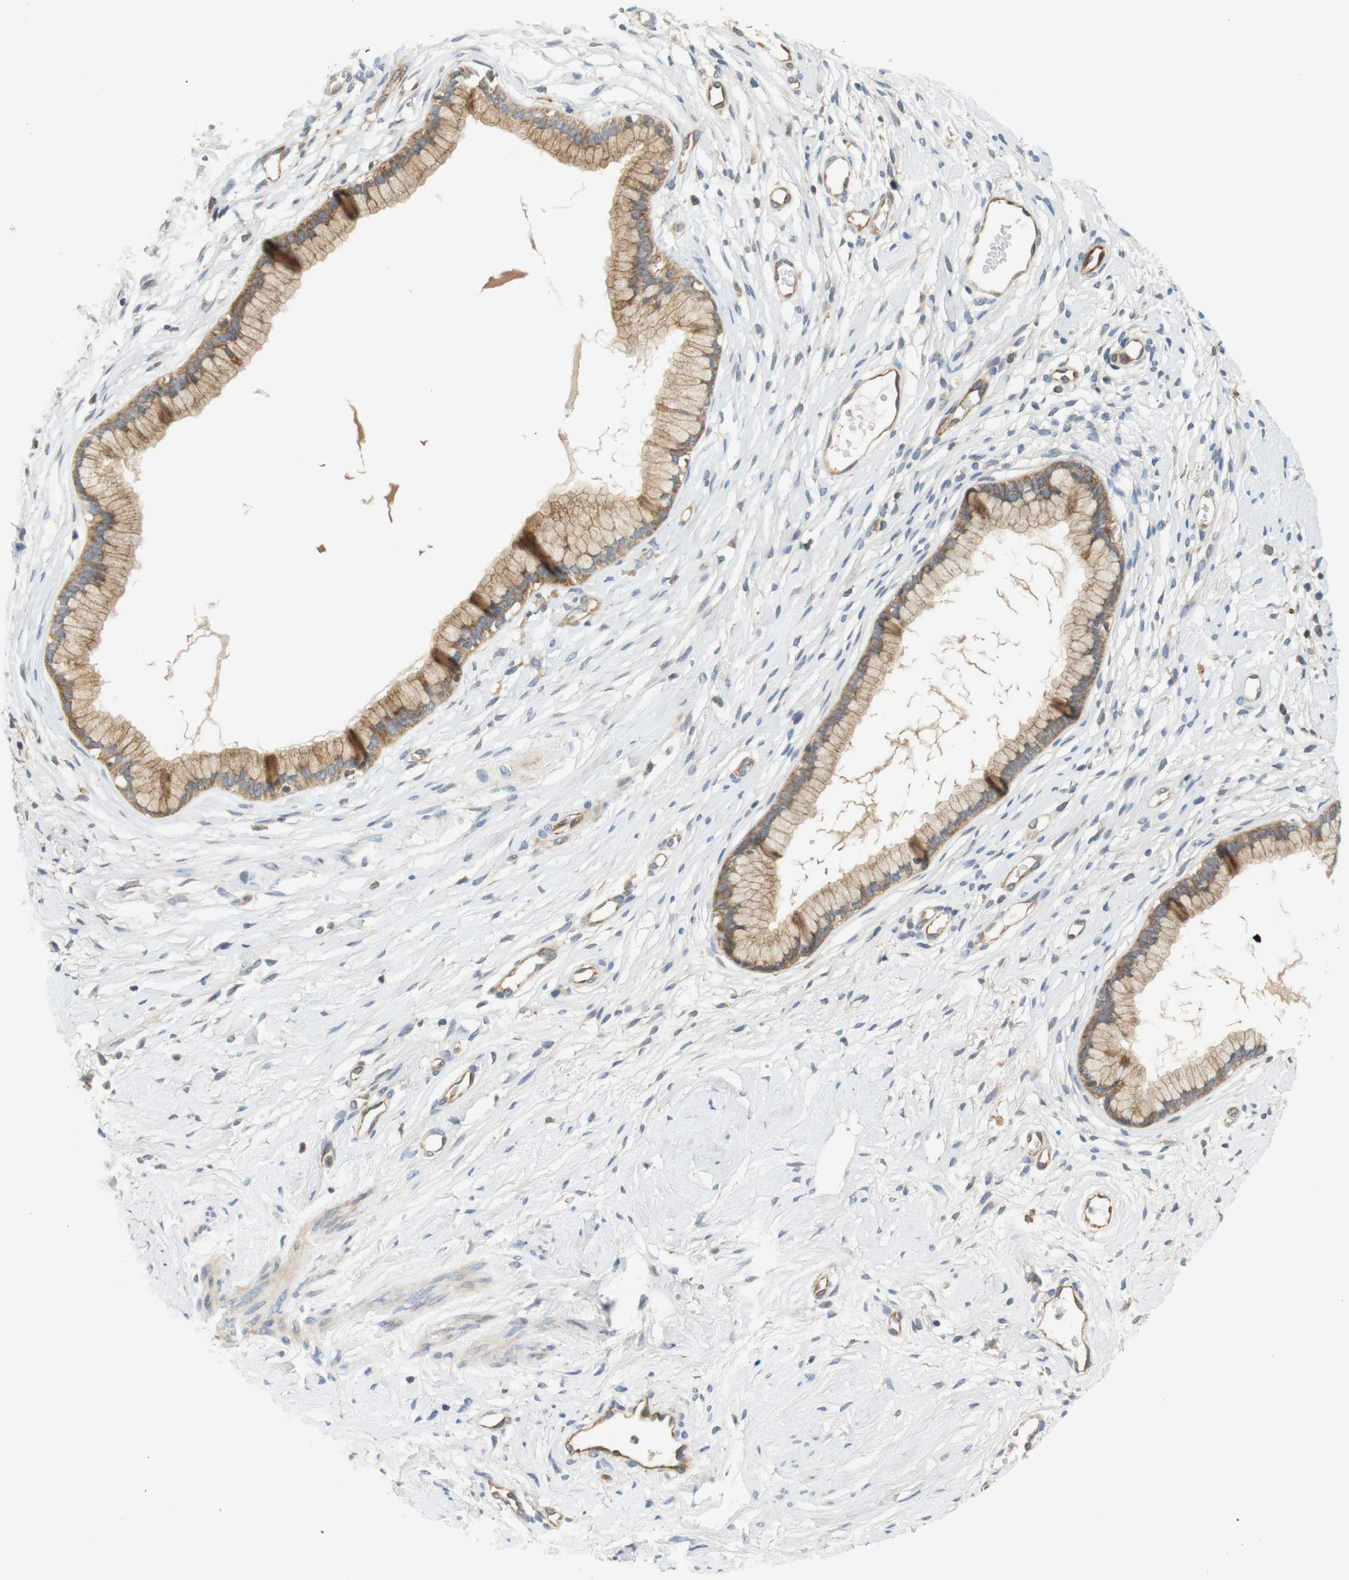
{"staining": {"intensity": "moderate", "quantity": ">75%", "location": "cytoplasmic/membranous"}, "tissue": "cervix", "cell_type": "Glandular cells", "image_type": "normal", "snomed": [{"axis": "morphology", "description": "Normal tissue, NOS"}, {"axis": "topography", "description": "Cervix"}], "caption": "Normal cervix shows moderate cytoplasmic/membranous staining in about >75% of glandular cells, visualized by immunohistochemistry. (brown staining indicates protein expression, while blue staining denotes nuclei).", "gene": "SH3GLB1", "patient": {"sex": "female", "age": 65}}